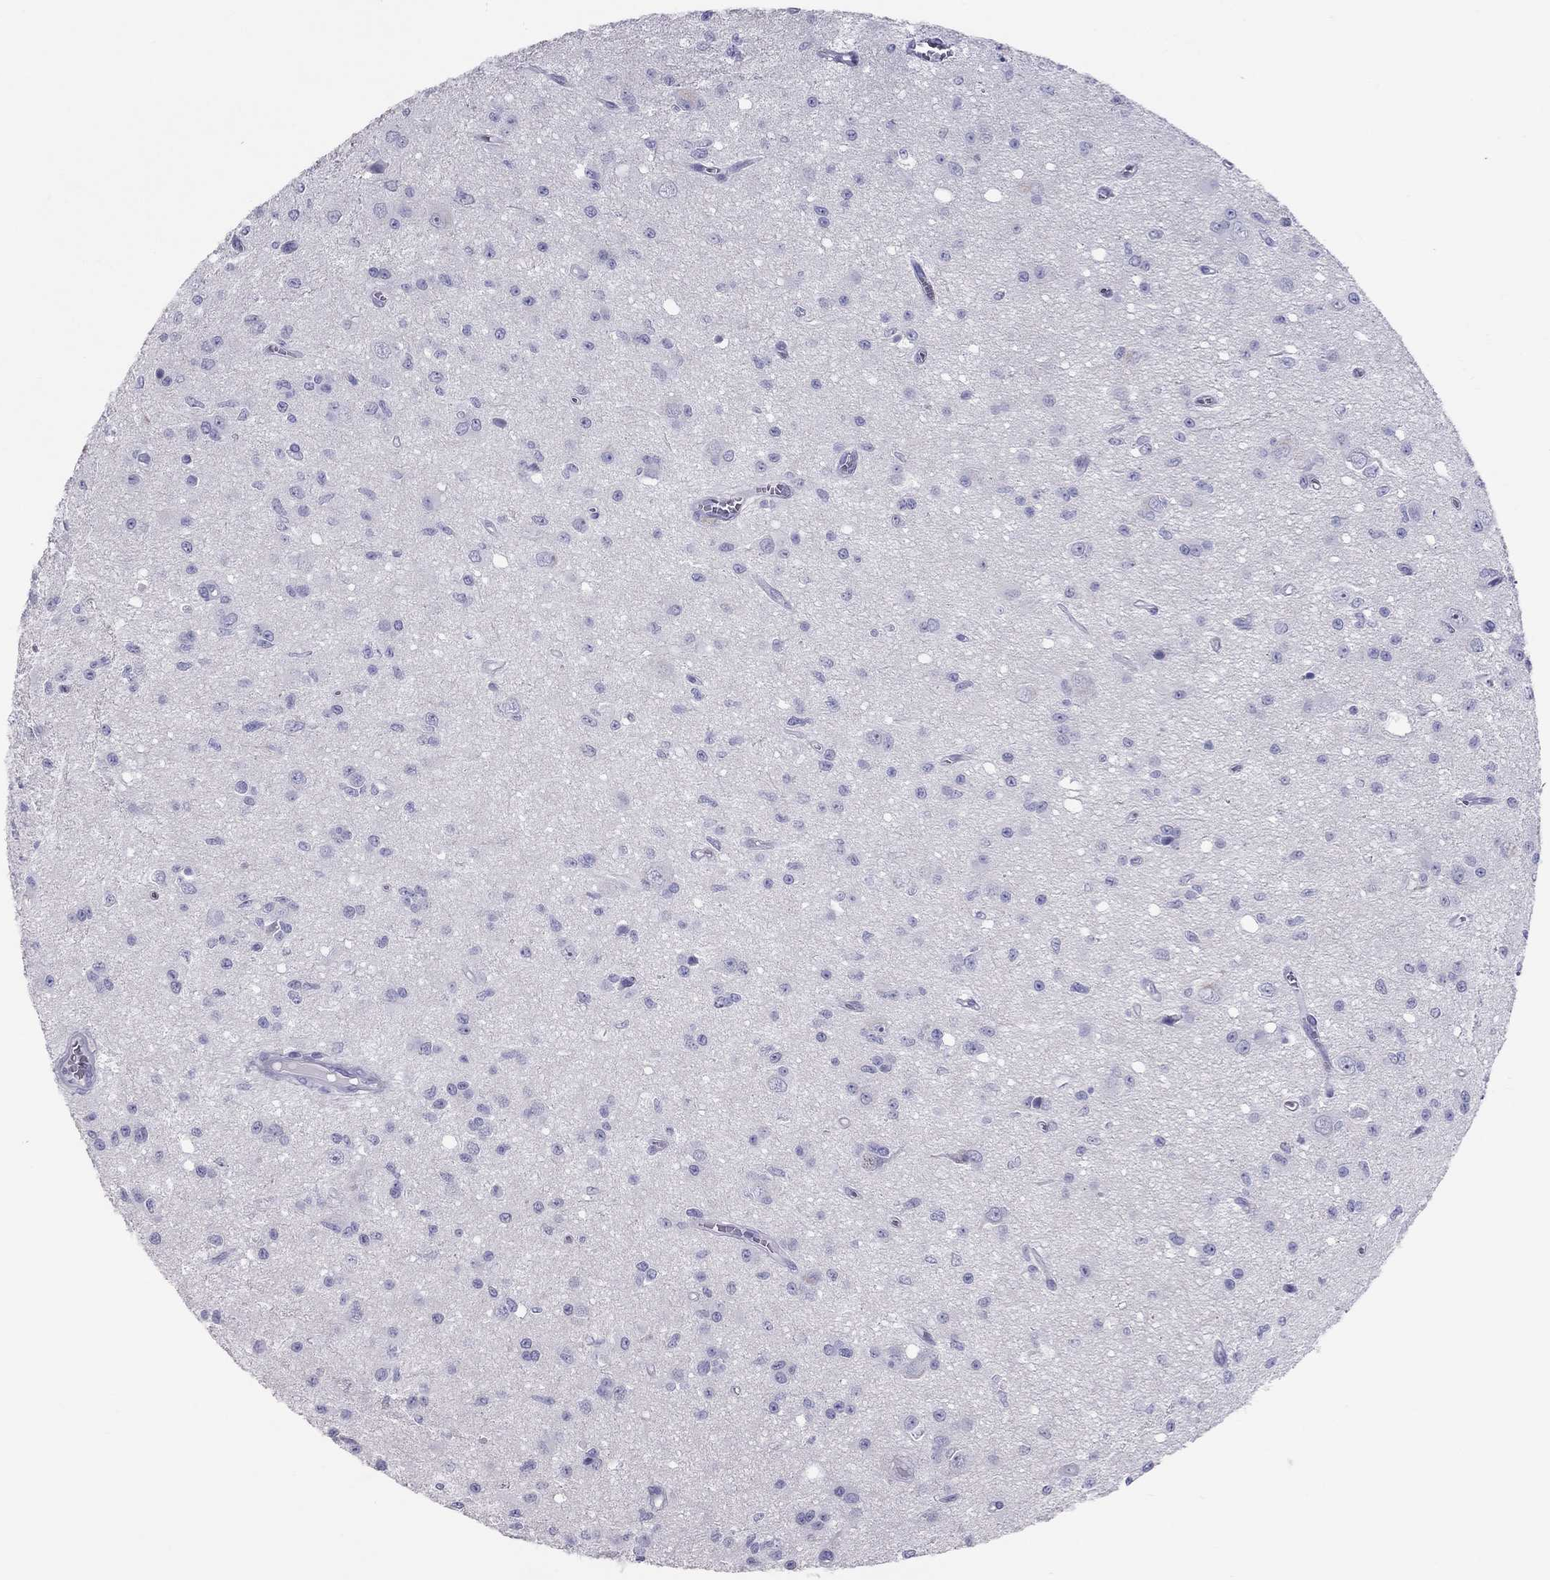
{"staining": {"intensity": "negative", "quantity": "none", "location": "none"}, "tissue": "glioma", "cell_type": "Tumor cells", "image_type": "cancer", "snomed": [{"axis": "morphology", "description": "Glioma, malignant, Low grade"}, {"axis": "topography", "description": "Brain"}], "caption": "IHC of human malignant low-grade glioma reveals no staining in tumor cells.", "gene": "IL17REL", "patient": {"sex": "female", "age": 45}}